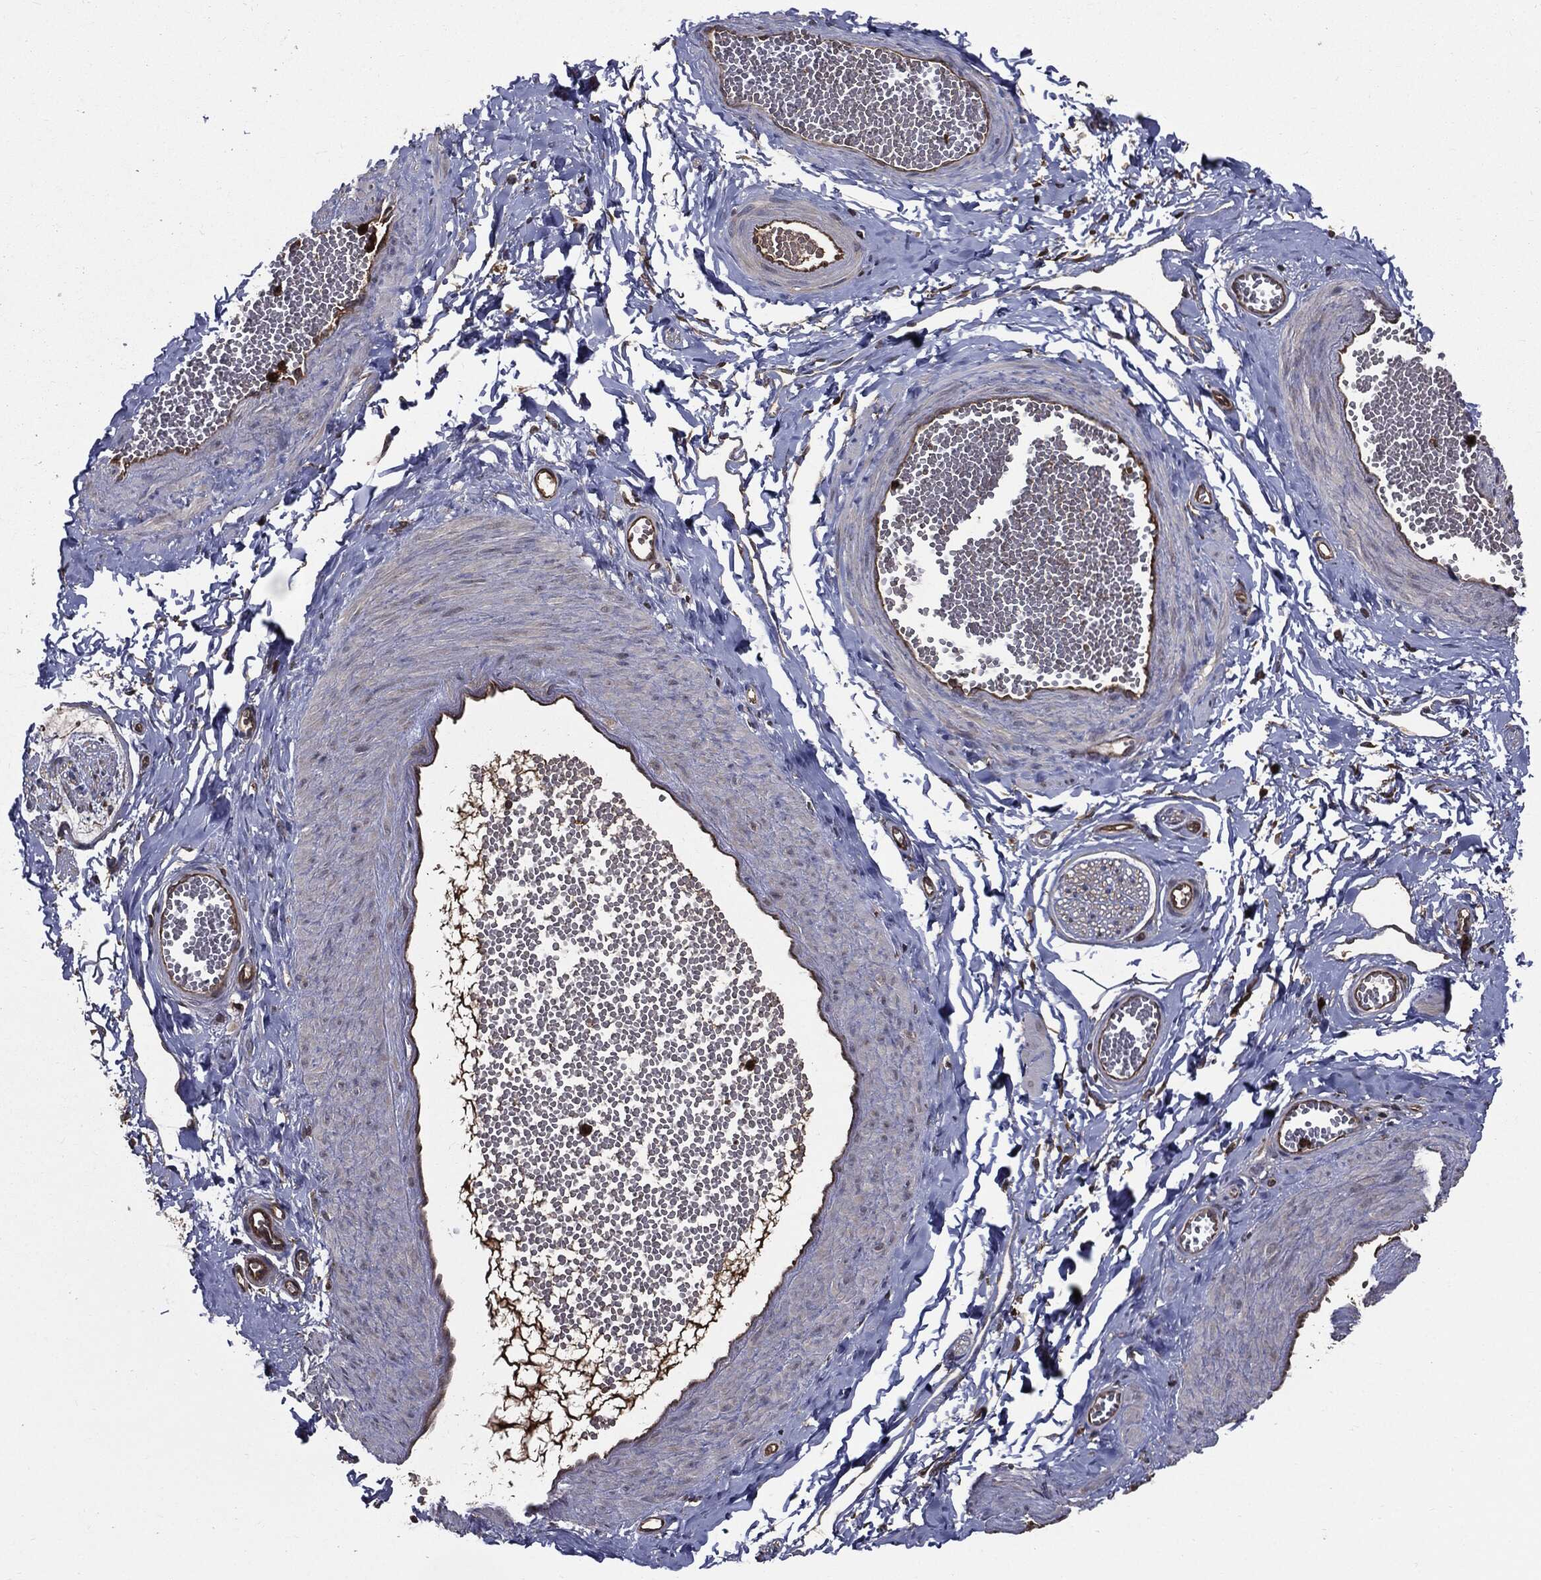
{"staining": {"intensity": "strong", "quantity": ">75%", "location": "nuclear"}, "tissue": "adipose tissue", "cell_type": "Adipocytes", "image_type": "normal", "snomed": [{"axis": "morphology", "description": "Normal tissue, NOS"}, {"axis": "topography", "description": "Smooth muscle"}, {"axis": "topography", "description": "Peripheral nerve tissue"}], "caption": "Protein expression analysis of benign human adipose tissue reveals strong nuclear staining in about >75% of adipocytes. (DAB (3,3'-diaminobenzidine) IHC, brown staining for protein, blue staining for nuclei).", "gene": "PDCD6IP", "patient": {"sex": "male", "age": 22}}